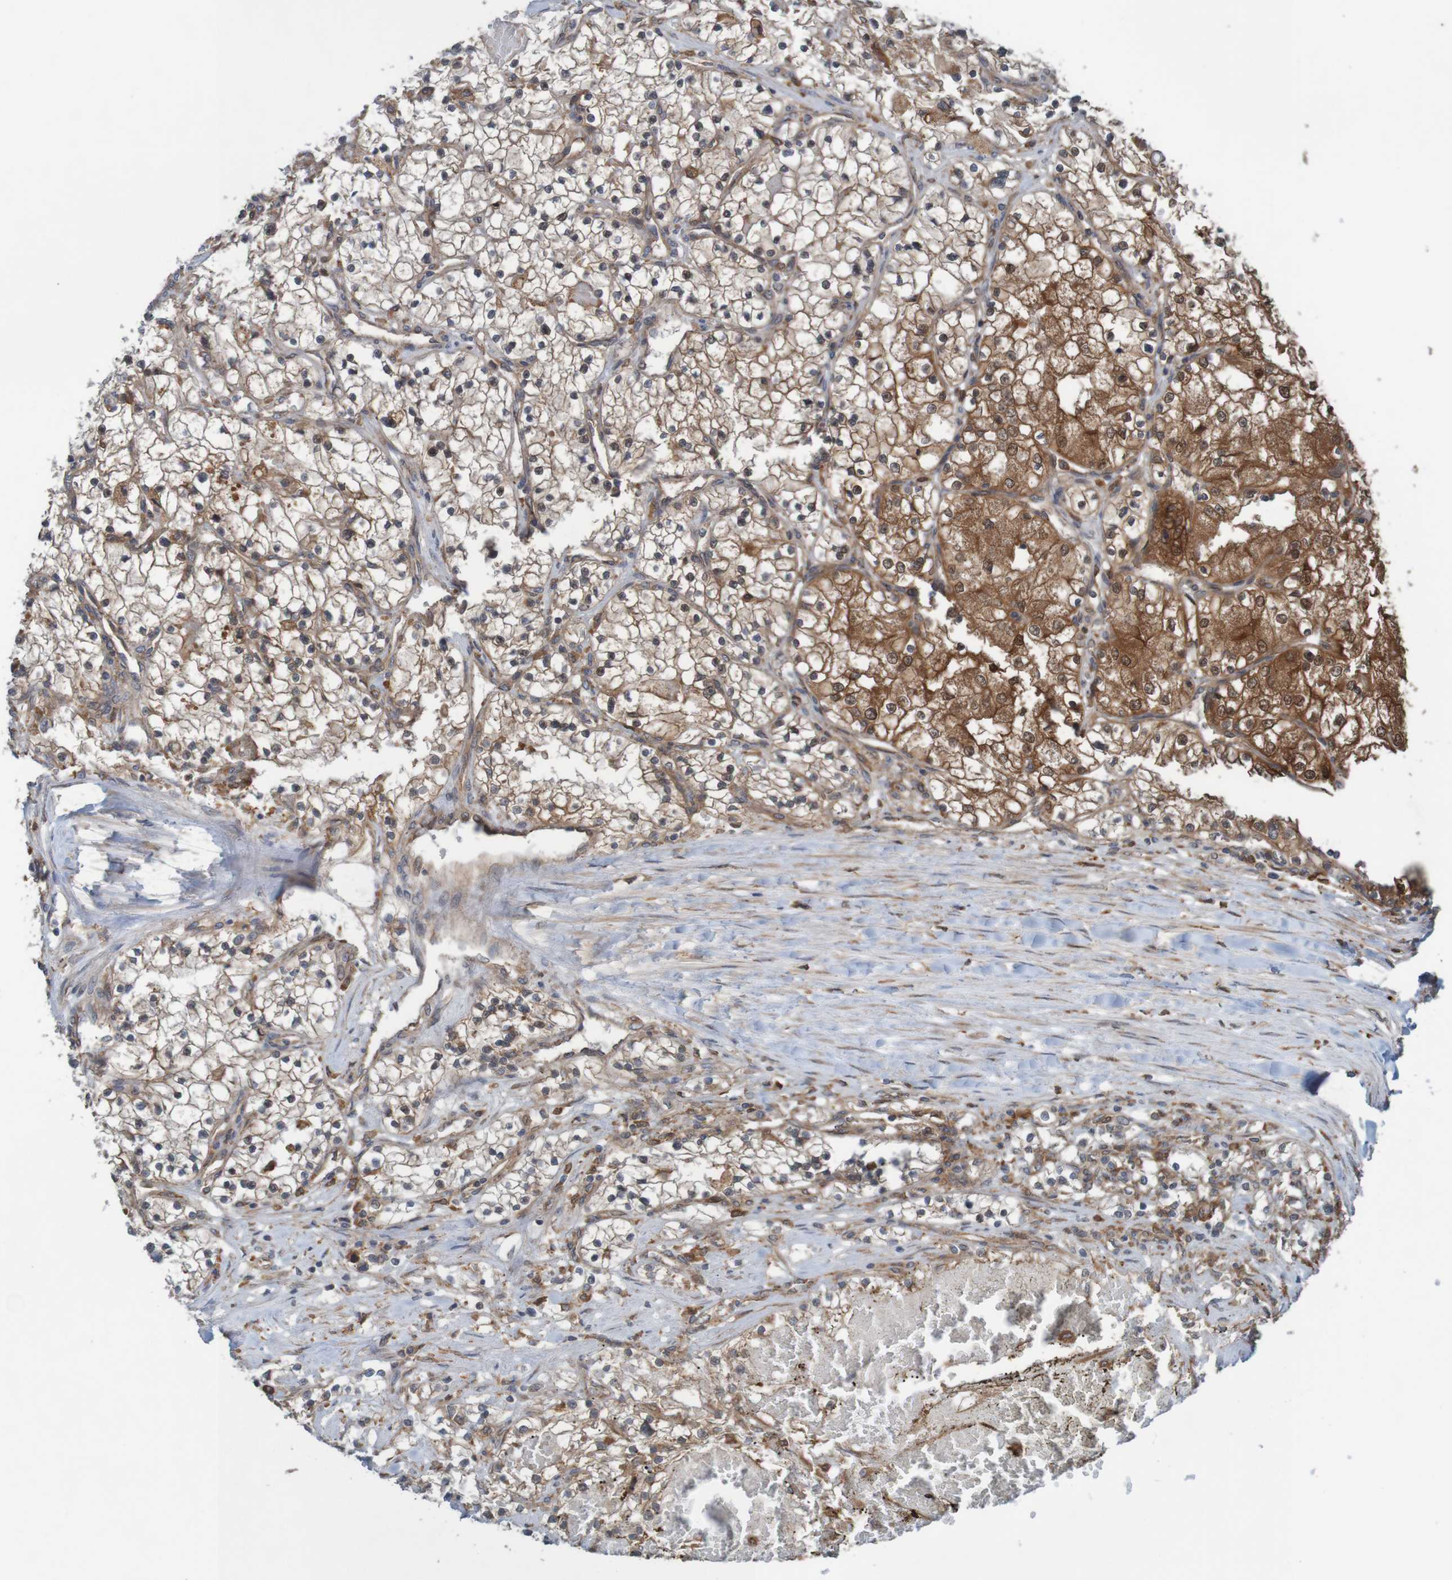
{"staining": {"intensity": "moderate", "quantity": ">75%", "location": "cytoplasmic/membranous"}, "tissue": "renal cancer", "cell_type": "Tumor cells", "image_type": "cancer", "snomed": [{"axis": "morphology", "description": "Adenocarcinoma, NOS"}, {"axis": "topography", "description": "Kidney"}], "caption": "Immunohistochemical staining of renal adenocarcinoma reveals medium levels of moderate cytoplasmic/membranous expression in about >75% of tumor cells.", "gene": "ARHGEF11", "patient": {"sex": "male", "age": 68}}